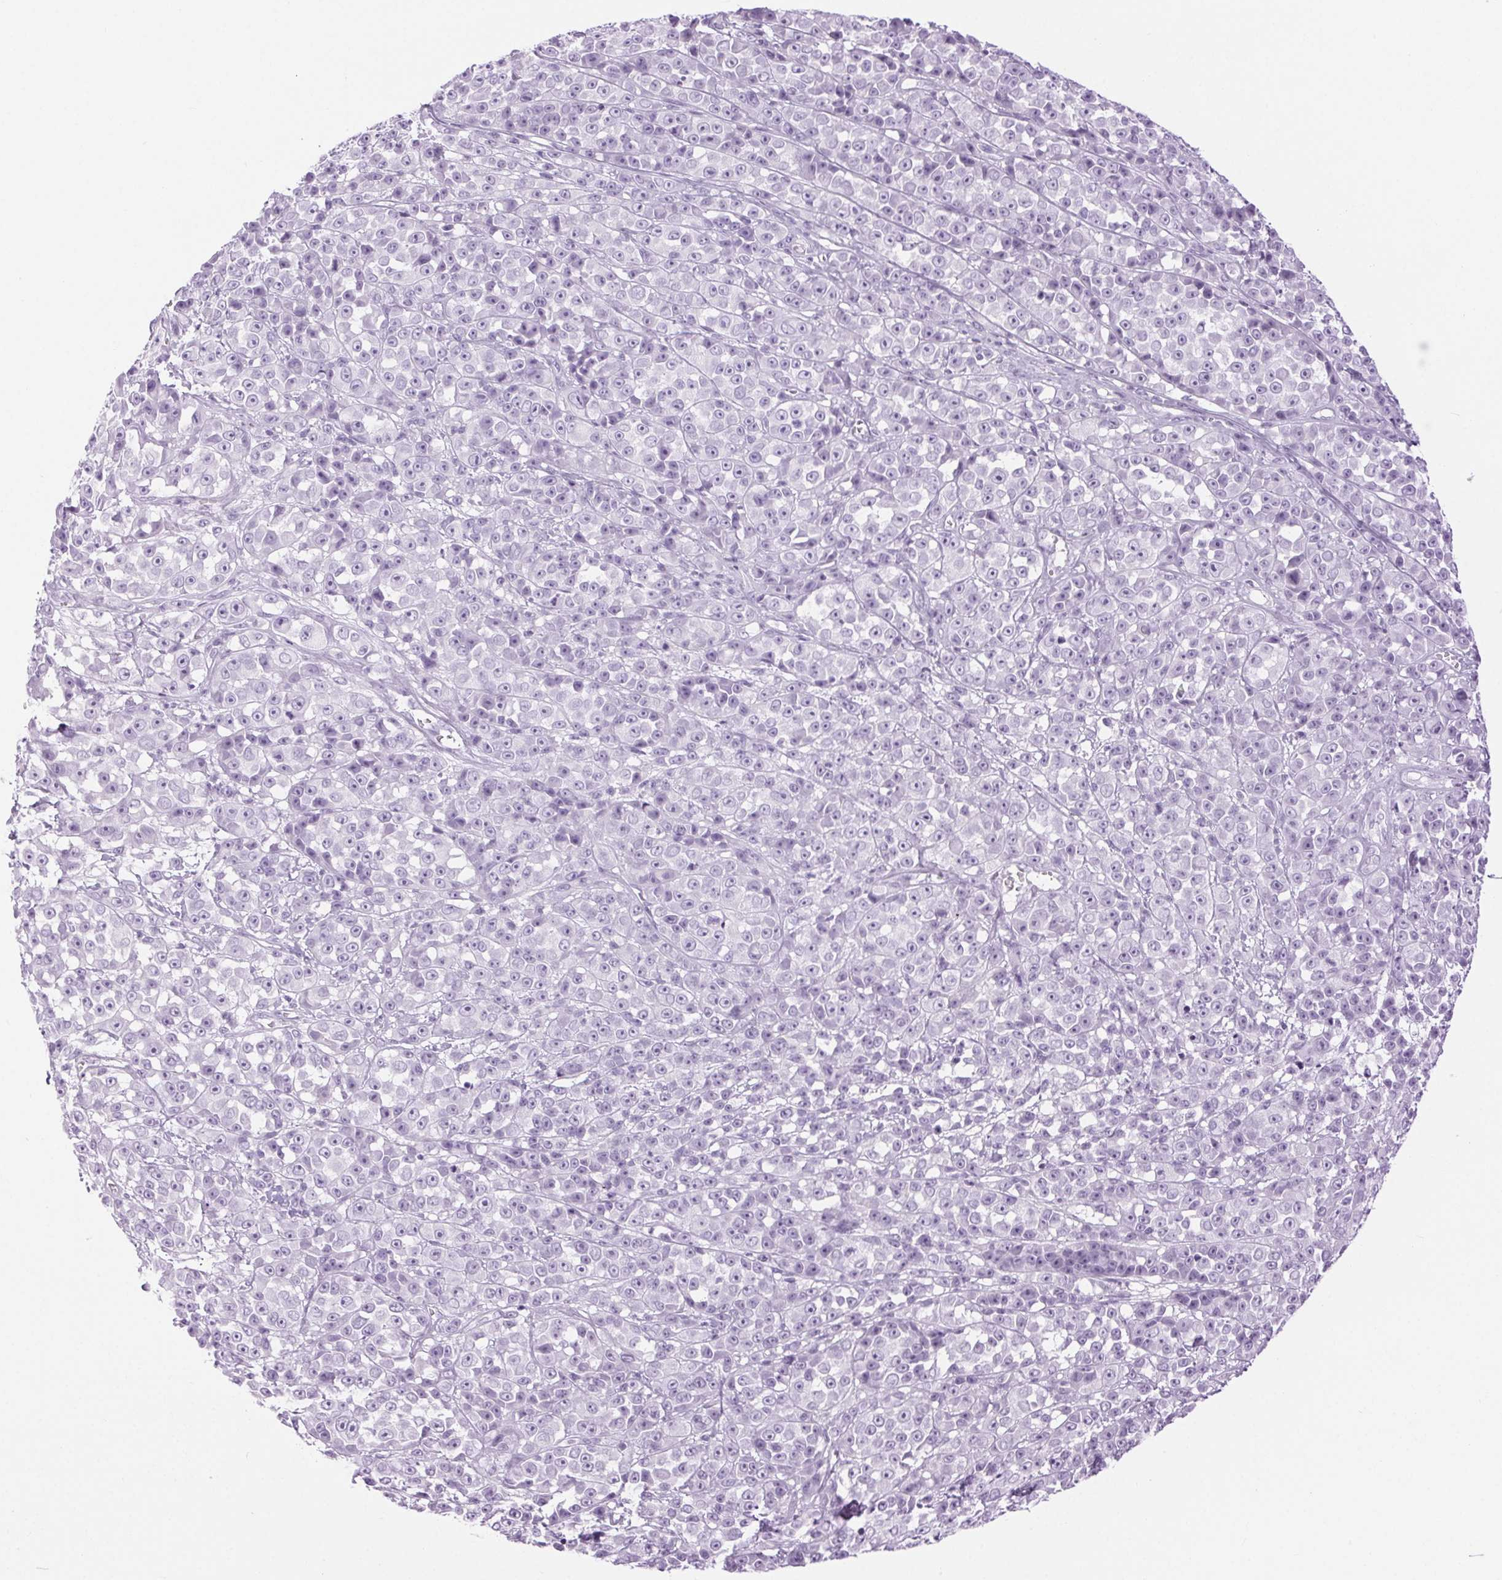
{"staining": {"intensity": "negative", "quantity": "none", "location": "none"}, "tissue": "melanoma", "cell_type": "Tumor cells", "image_type": "cancer", "snomed": [{"axis": "morphology", "description": "Malignant melanoma, NOS"}, {"axis": "topography", "description": "Skin"}, {"axis": "topography", "description": "Skin of back"}], "caption": "This histopathology image is of malignant melanoma stained with IHC to label a protein in brown with the nuclei are counter-stained blue. There is no positivity in tumor cells.", "gene": "BEND2", "patient": {"sex": "male", "age": 91}}